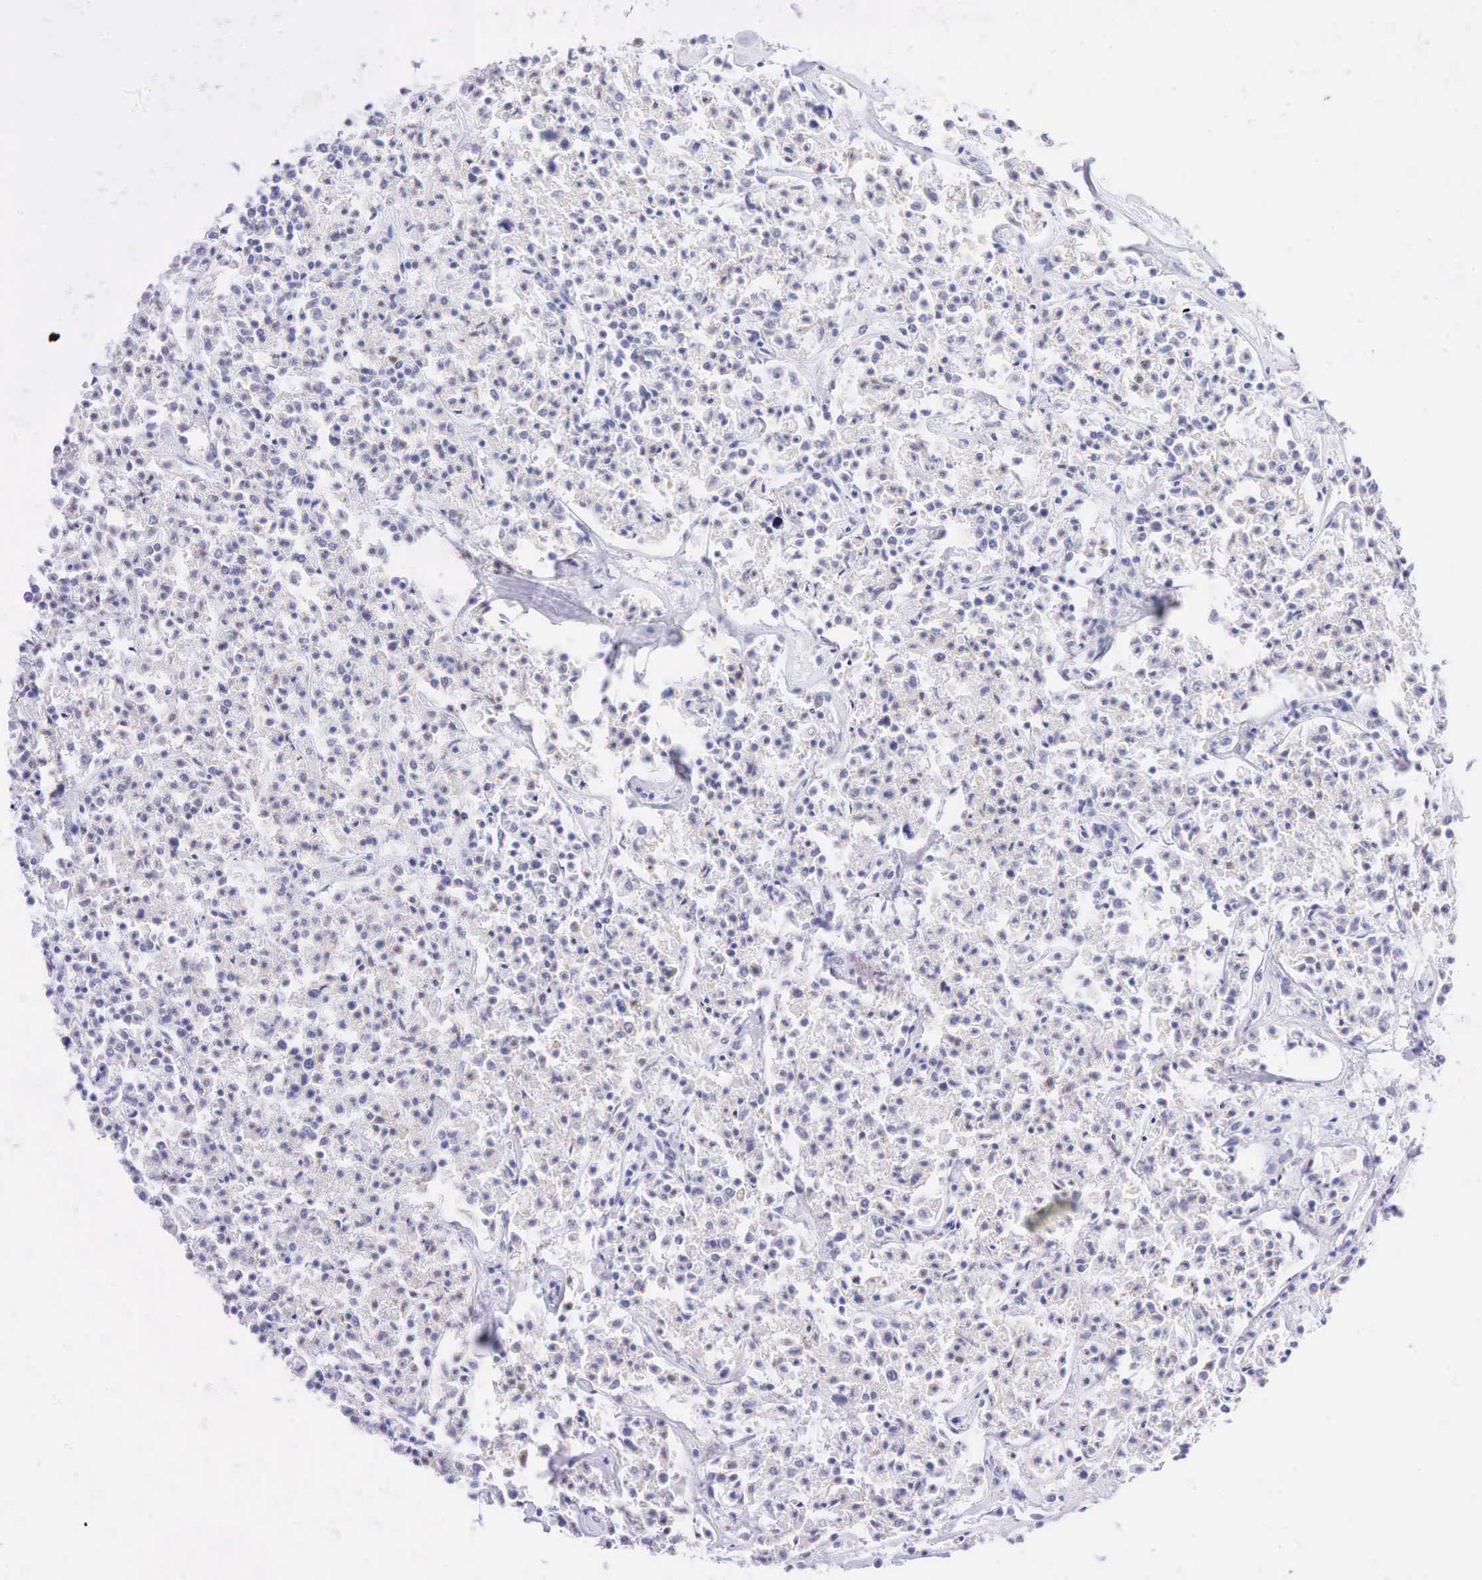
{"staining": {"intensity": "negative", "quantity": "none", "location": "none"}, "tissue": "lymphoma", "cell_type": "Tumor cells", "image_type": "cancer", "snomed": [{"axis": "morphology", "description": "Malignant lymphoma, non-Hodgkin's type, Low grade"}, {"axis": "topography", "description": "Small intestine"}], "caption": "This is an immunohistochemistry (IHC) micrograph of human low-grade malignant lymphoma, non-Hodgkin's type. There is no expression in tumor cells.", "gene": "AR", "patient": {"sex": "female", "age": 59}}